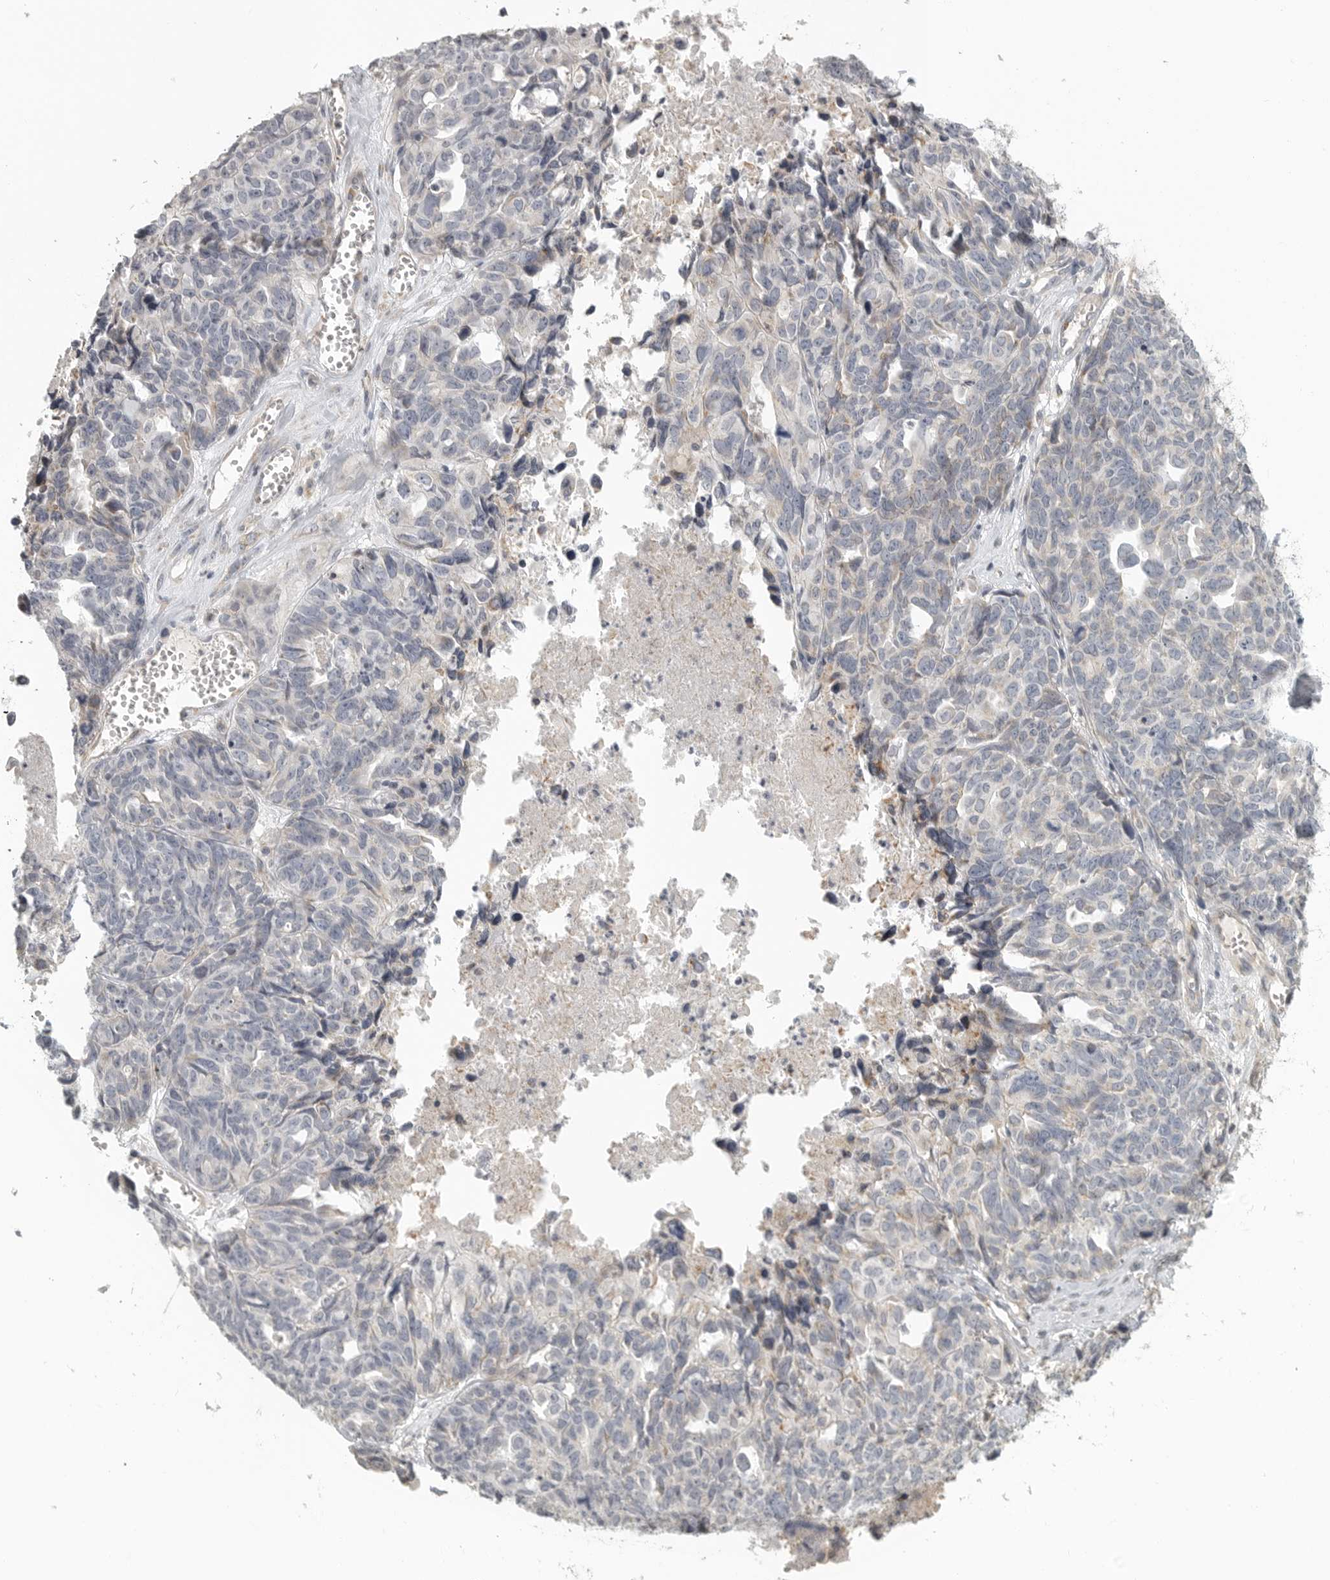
{"staining": {"intensity": "weak", "quantity": "<25%", "location": "cytoplasmic/membranous"}, "tissue": "ovarian cancer", "cell_type": "Tumor cells", "image_type": "cancer", "snomed": [{"axis": "morphology", "description": "Cystadenocarcinoma, serous, NOS"}, {"axis": "topography", "description": "Ovary"}], "caption": "This is an immunohistochemistry image of ovarian serous cystadenocarcinoma. There is no expression in tumor cells.", "gene": "RXFP3", "patient": {"sex": "female", "age": 79}}